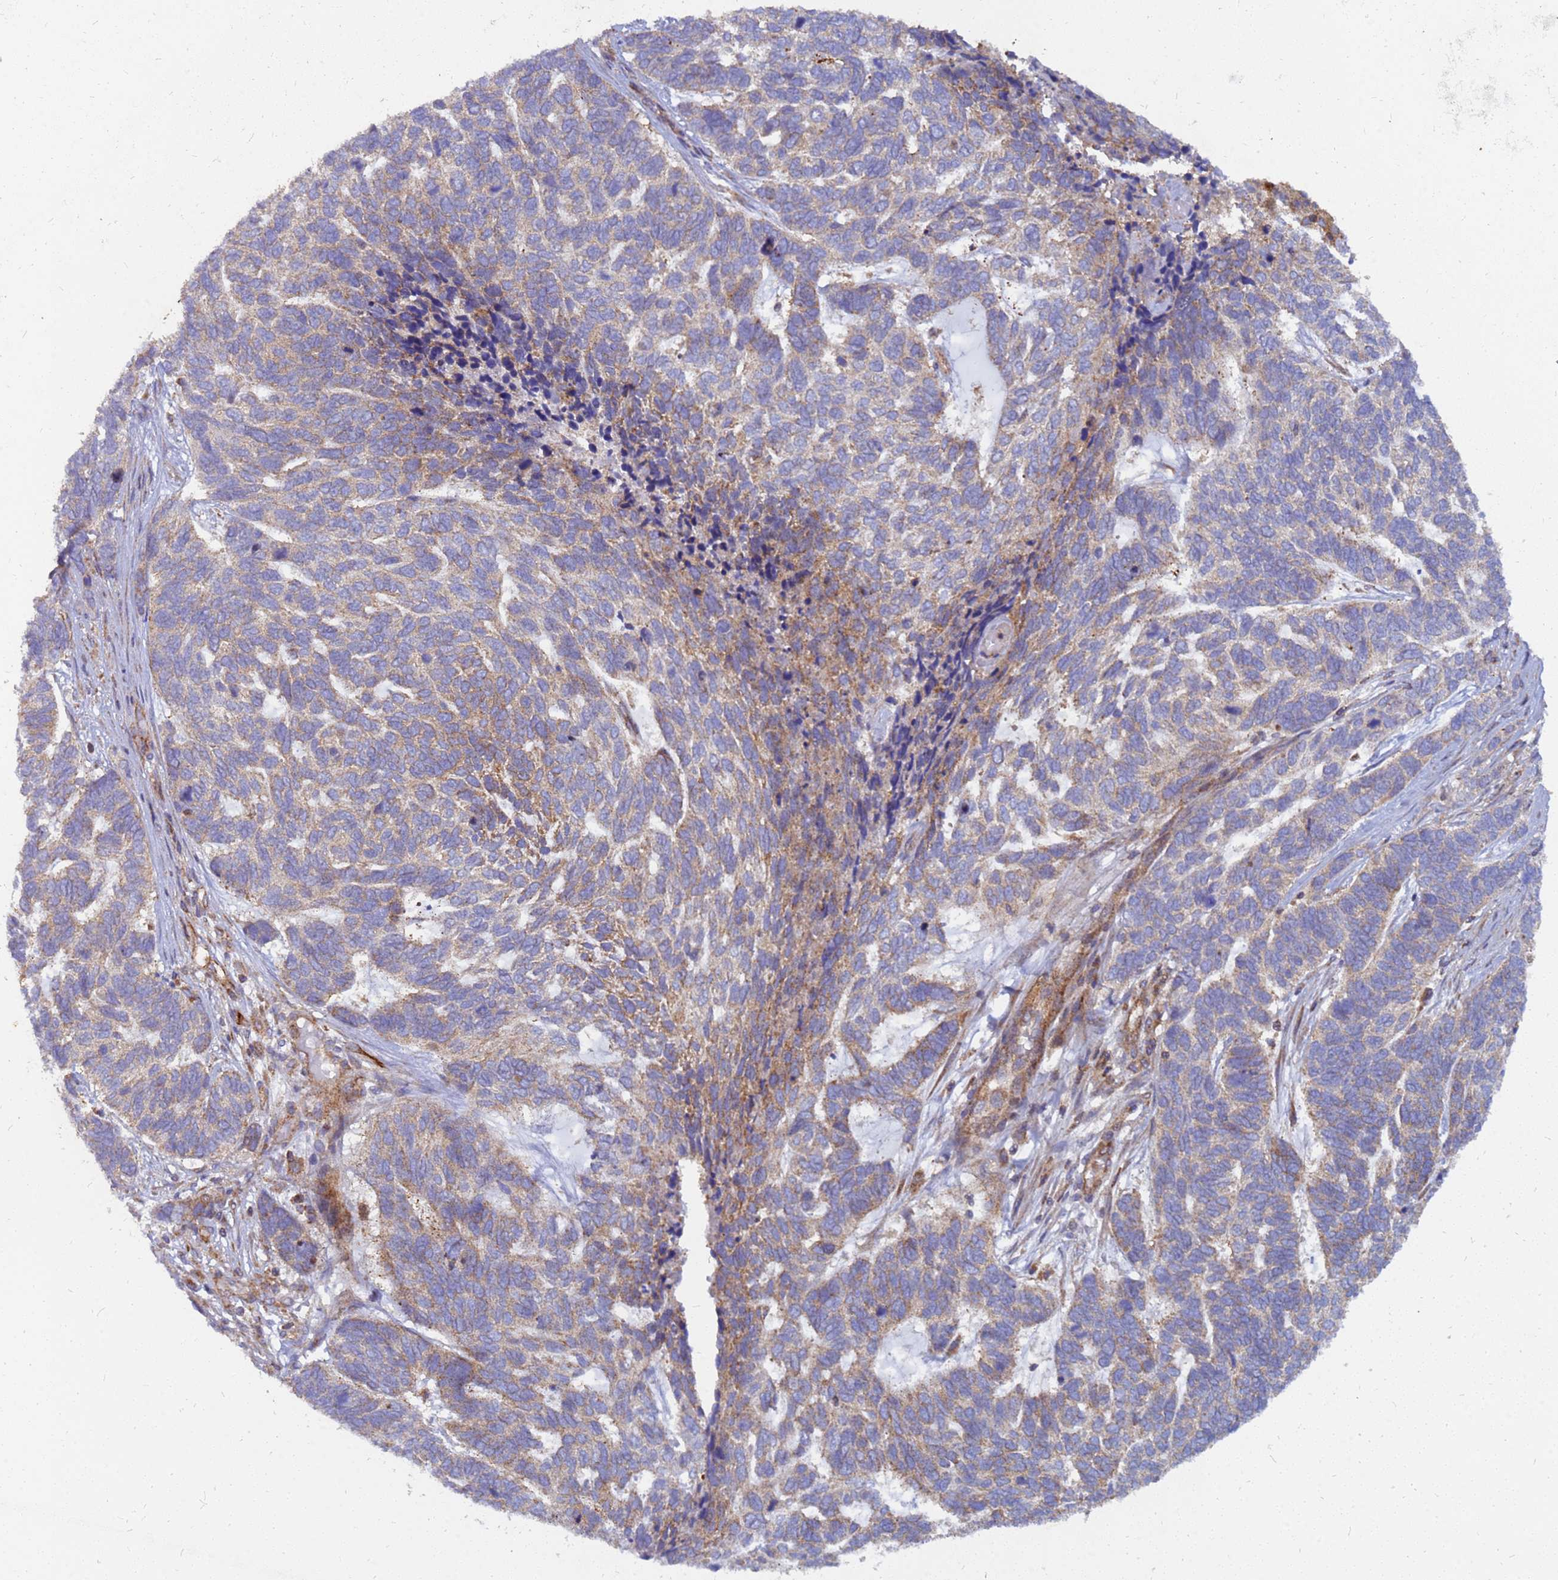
{"staining": {"intensity": "moderate", "quantity": "<25%", "location": "cytoplasmic/membranous"}, "tissue": "skin cancer", "cell_type": "Tumor cells", "image_type": "cancer", "snomed": [{"axis": "morphology", "description": "Basal cell carcinoma"}, {"axis": "topography", "description": "Skin"}], "caption": "This is a photomicrograph of immunohistochemistry (IHC) staining of skin cancer, which shows moderate expression in the cytoplasmic/membranous of tumor cells.", "gene": "CDC34", "patient": {"sex": "female", "age": 65}}